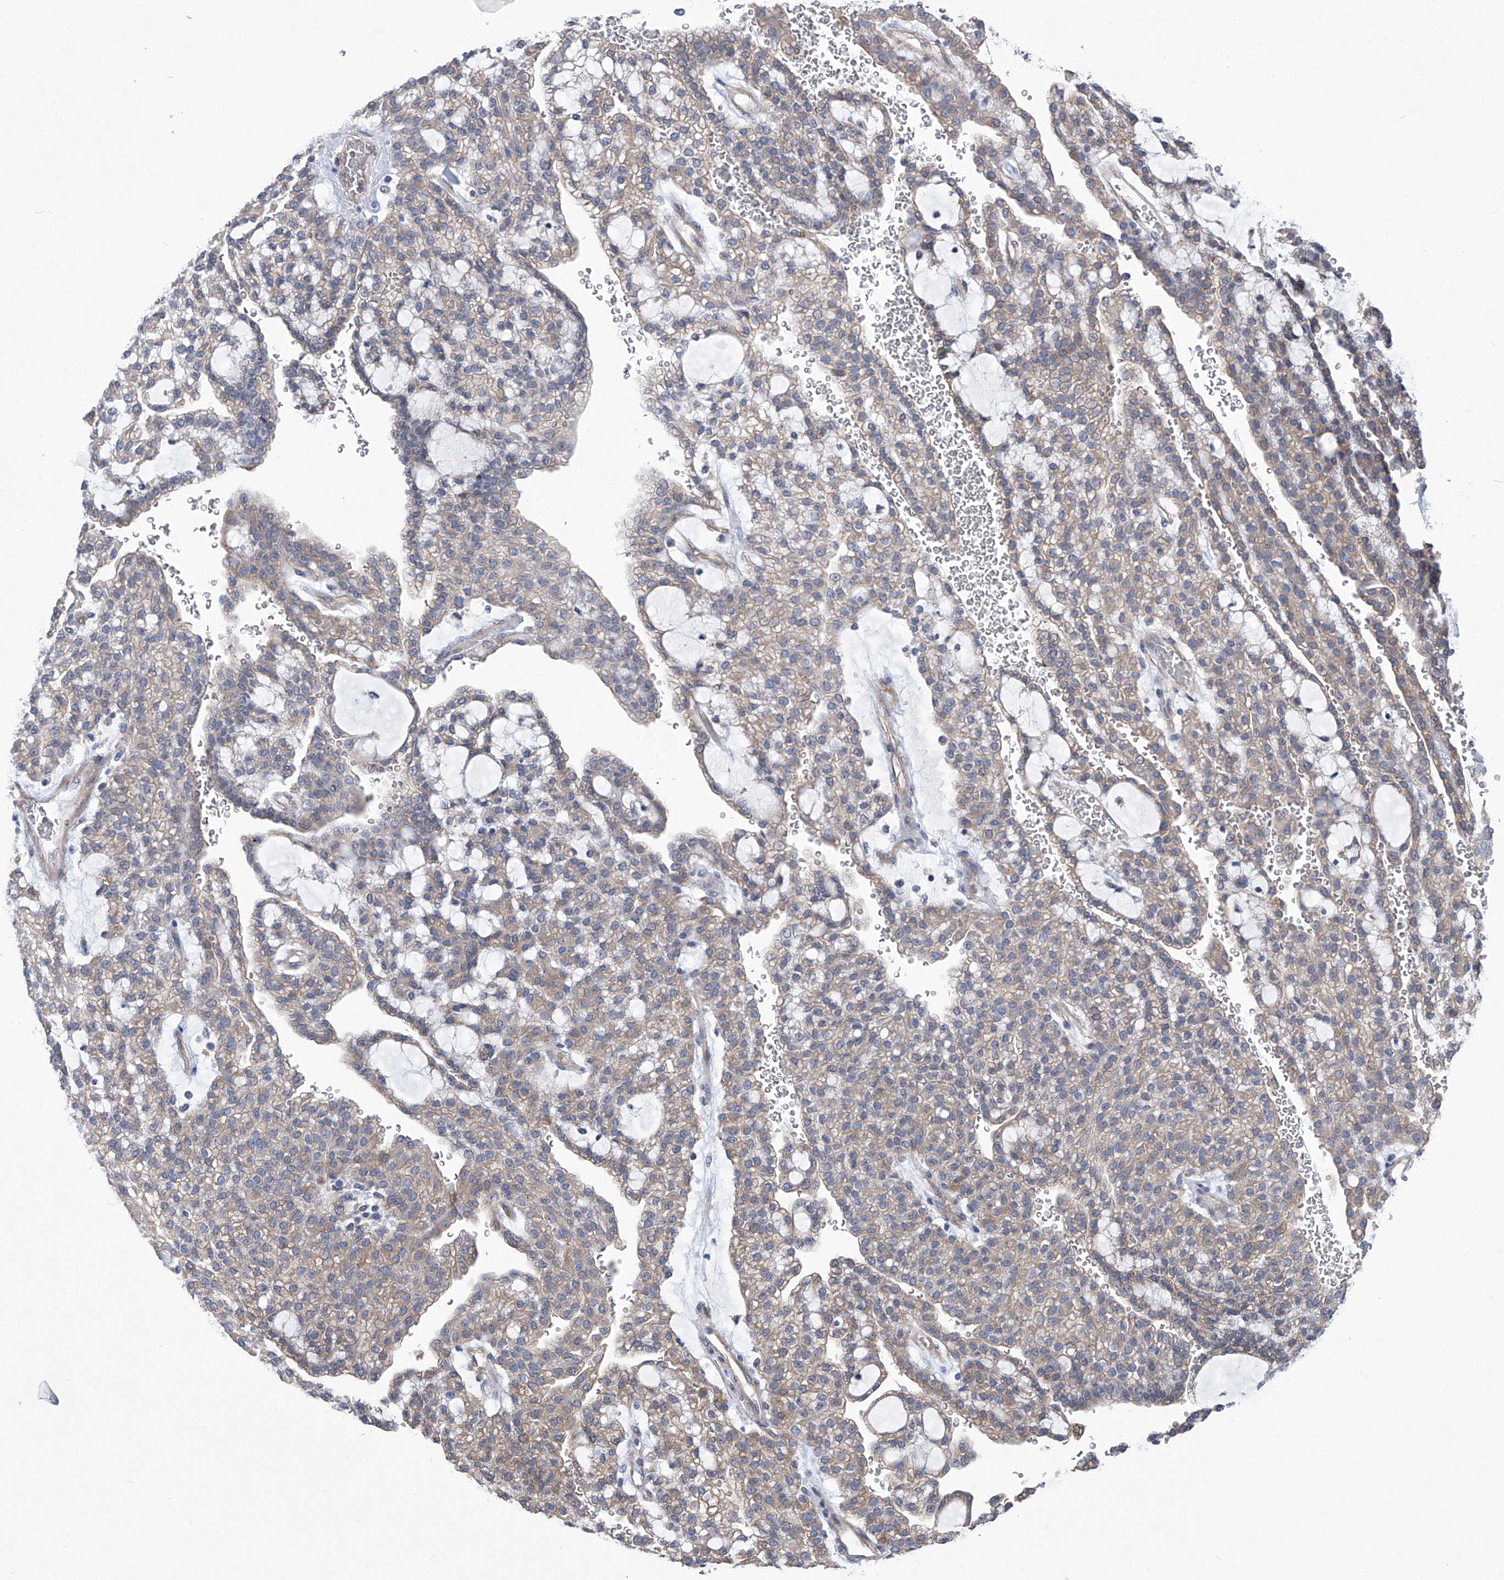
{"staining": {"intensity": "weak", "quantity": "<25%", "location": "cytoplasmic/membranous"}, "tissue": "renal cancer", "cell_type": "Tumor cells", "image_type": "cancer", "snomed": [{"axis": "morphology", "description": "Adenocarcinoma, NOS"}, {"axis": "topography", "description": "Kidney"}], "caption": "Tumor cells show no significant protein expression in renal adenocarcinoma. (DAB (3,3'-diaminobenzidine) immunohistochemistry (IHC), high magnification).", "gene": "SMS", "patient": {"sex": "male", "age": 63}}